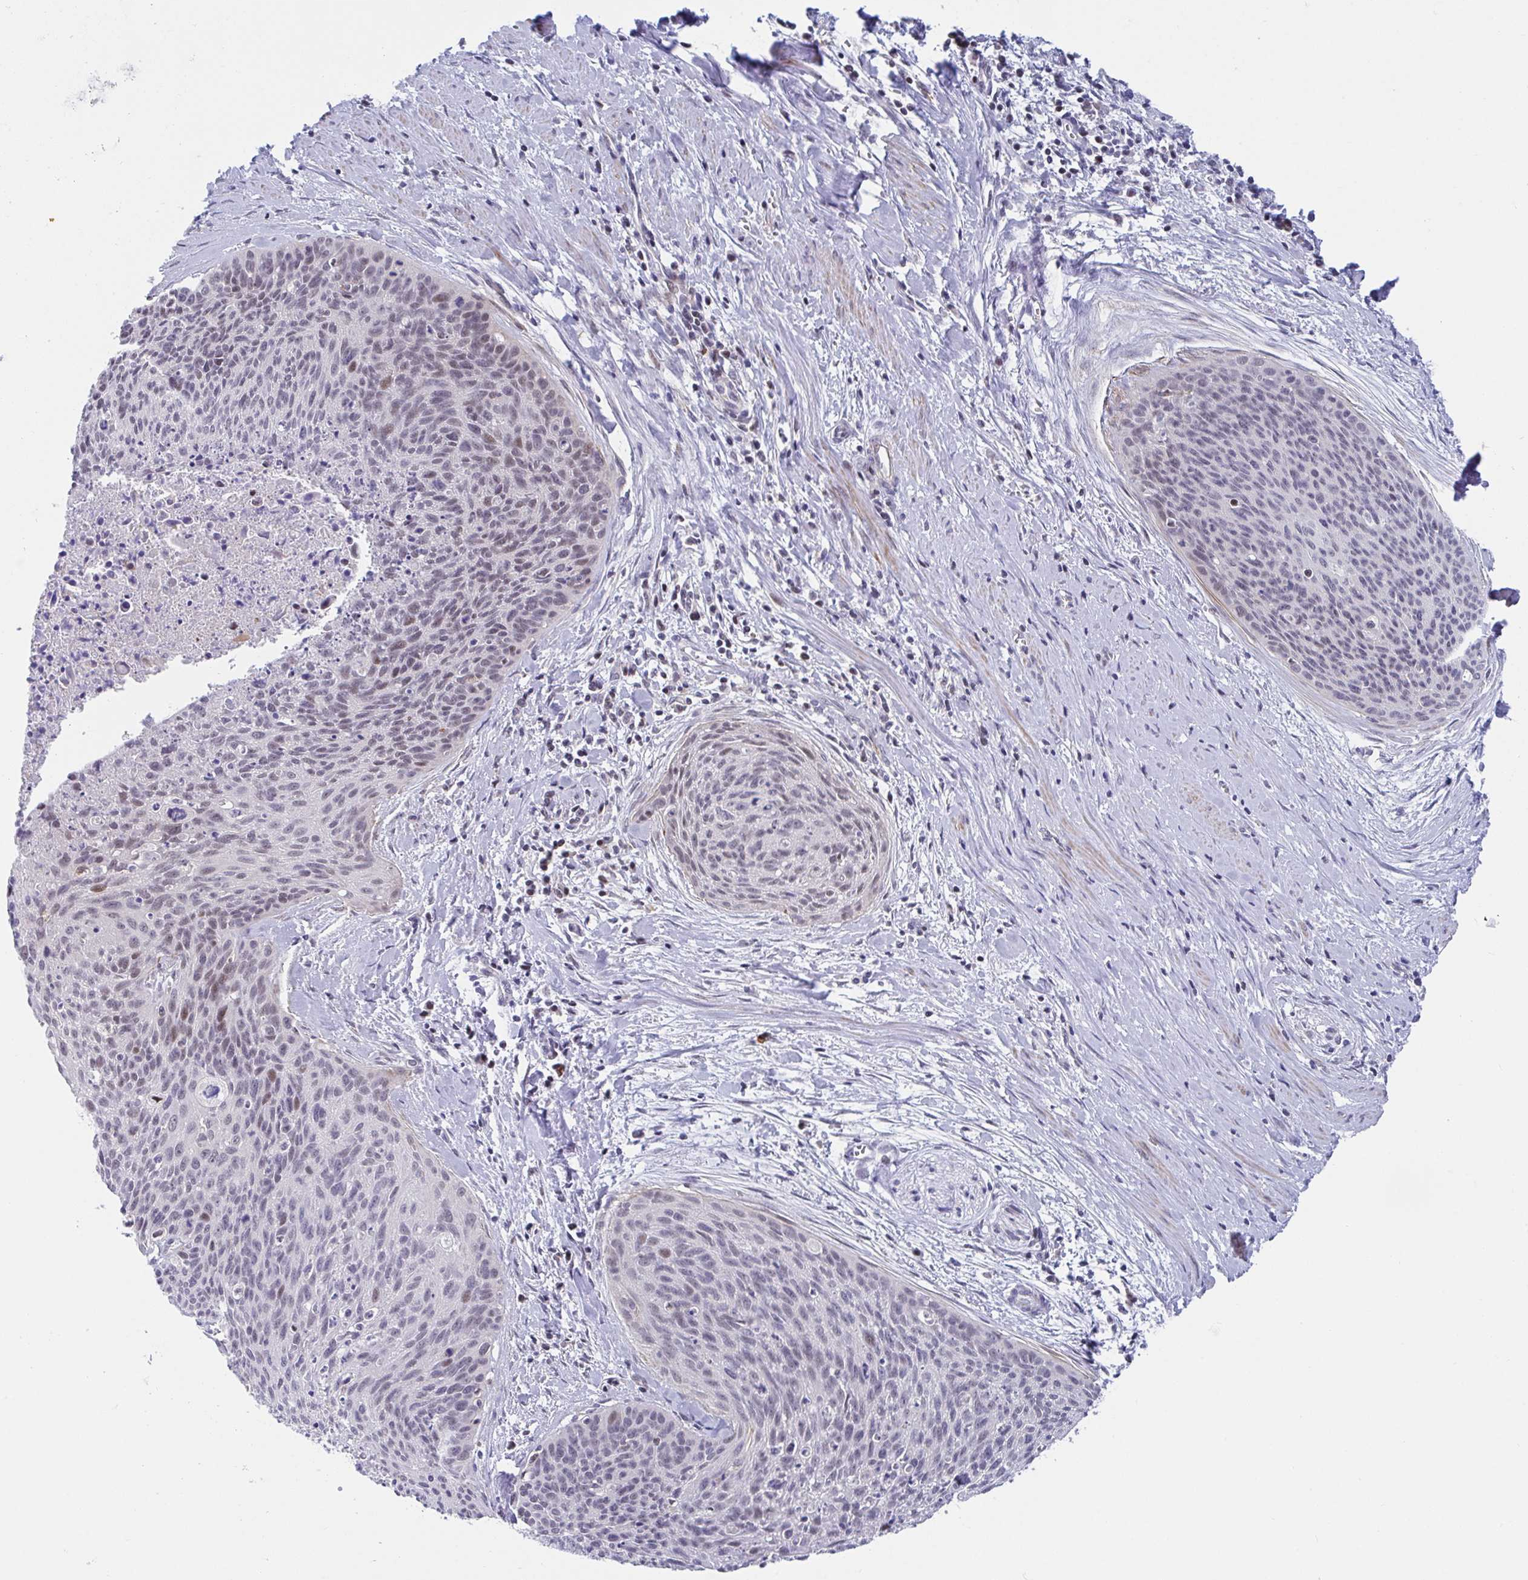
{"staining": {"intensity": "weak", "quantity": "<25%", "location": "nuclear"}, "tissue": "cervical cancer", "cell_type": "Tumor cells", "image_type": "cancer", "snomed": [{"axis": "morphology", "description": "Squamous cell carcinoma, NOS"}, {"axis": "topography", "description": "Cervix"}], "caption": "Immunohistochemistry (IHC) image of neoplastic tissue: cervical cancer stained with DAB shows no significant protein expression in tumor cells.", "gene": "WDR72", "patient": {"sex": "female", "age": 55}}